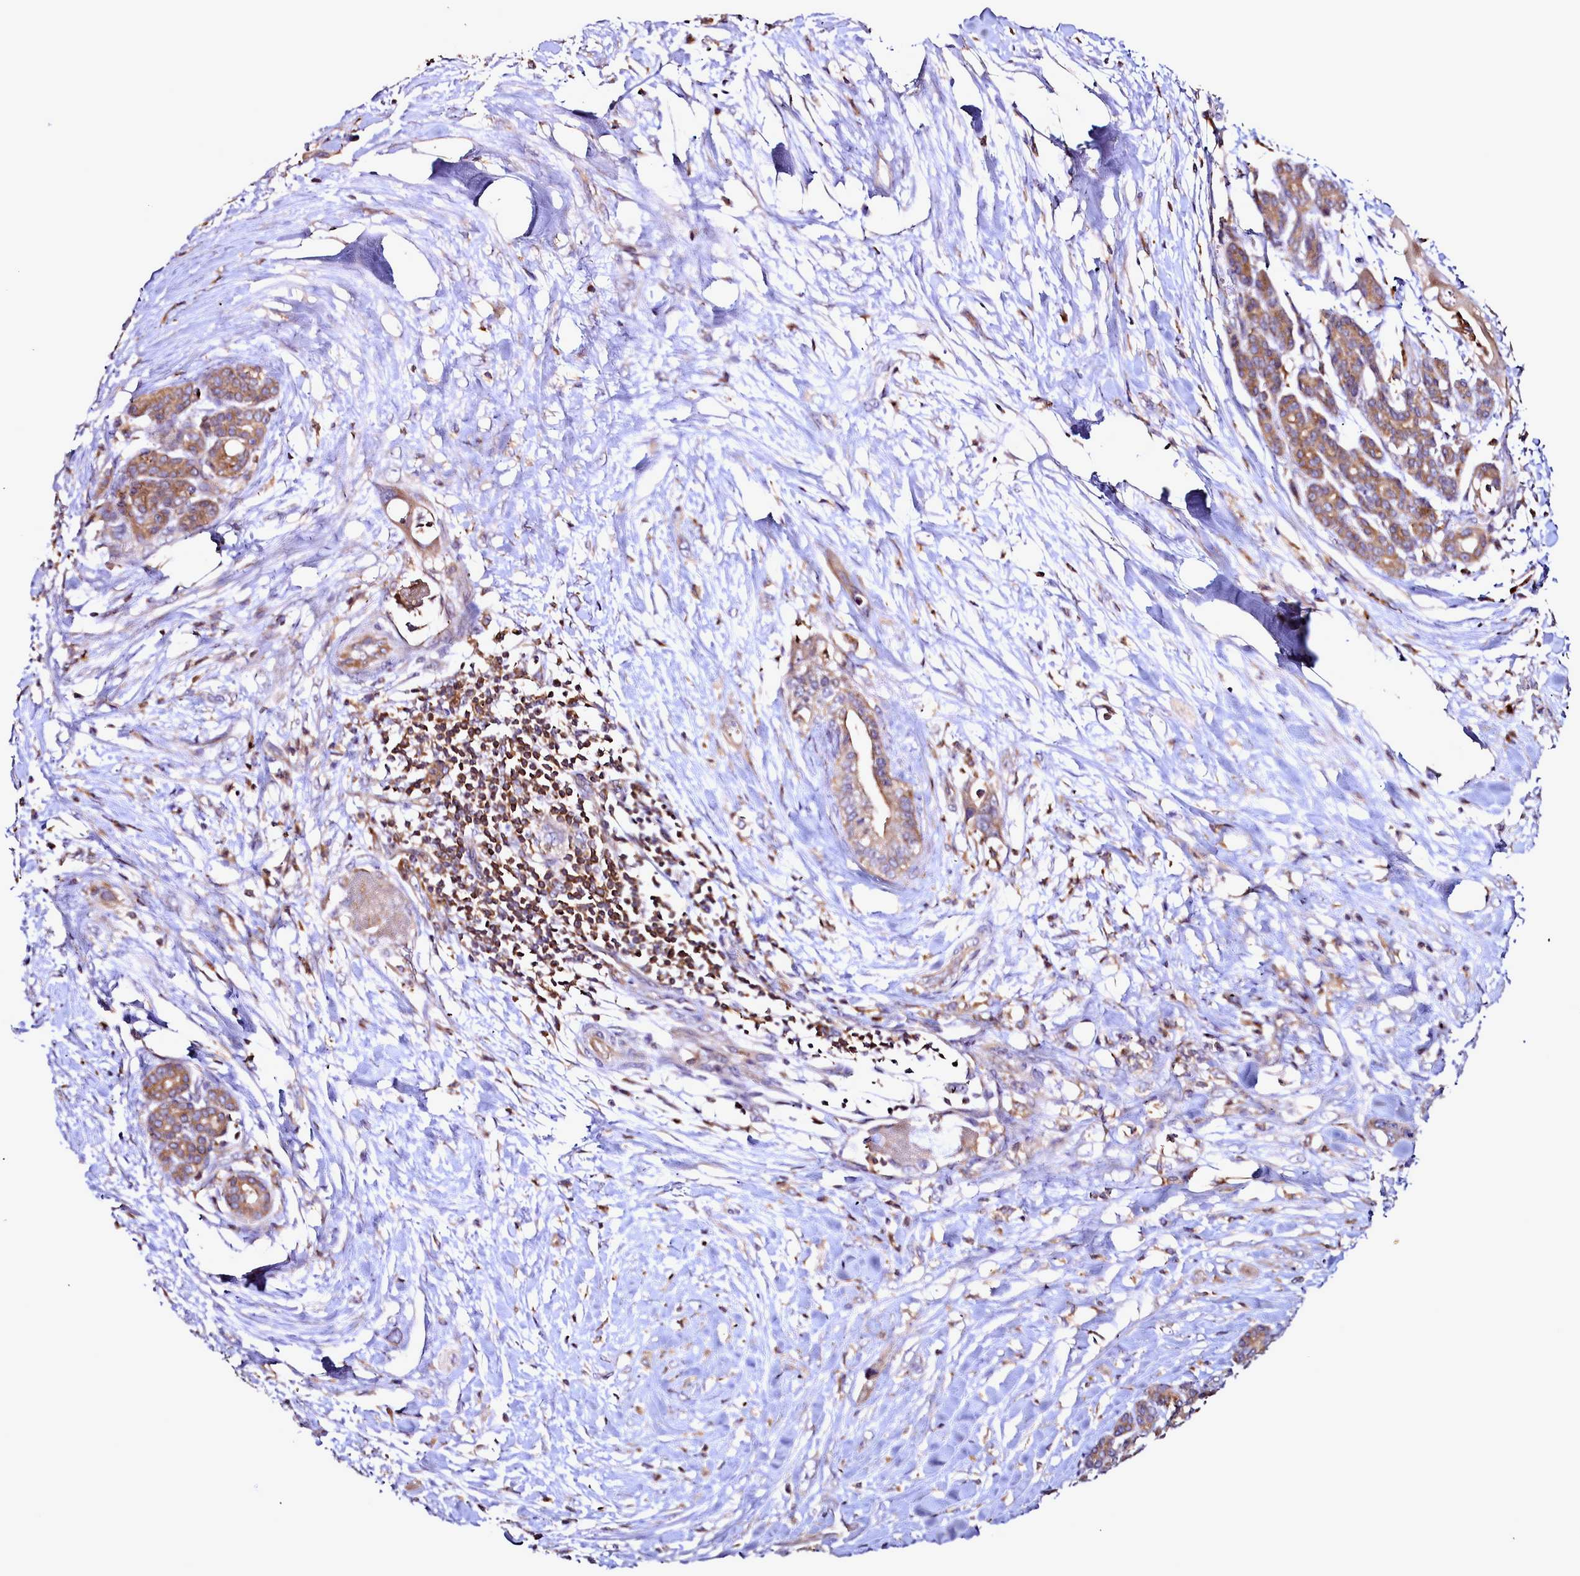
{"staining": {"intensity": "moderate", "quantity": ">75%", "location": "cytoplasmic/membranous"}, "tissue": "pancreatic cancer", "cell_type": "Tumor cells", "image_type": "cancer", "snomed": [{"axis": "morphology", "description": "Adenocarcinoma, NOS"}, {"axis": "topography", "description": "Pancreas"}], "caption": "A brown stain highlights moderate cytoplasmic/membranous positivity of a protein in pancreatic adenocarcinoma tumor cells. (DAB = brown stain, brightfield microscopy at high magnification).", "gene": "NCKAP1L", "patient": {"sex": "male", "age": 59}}